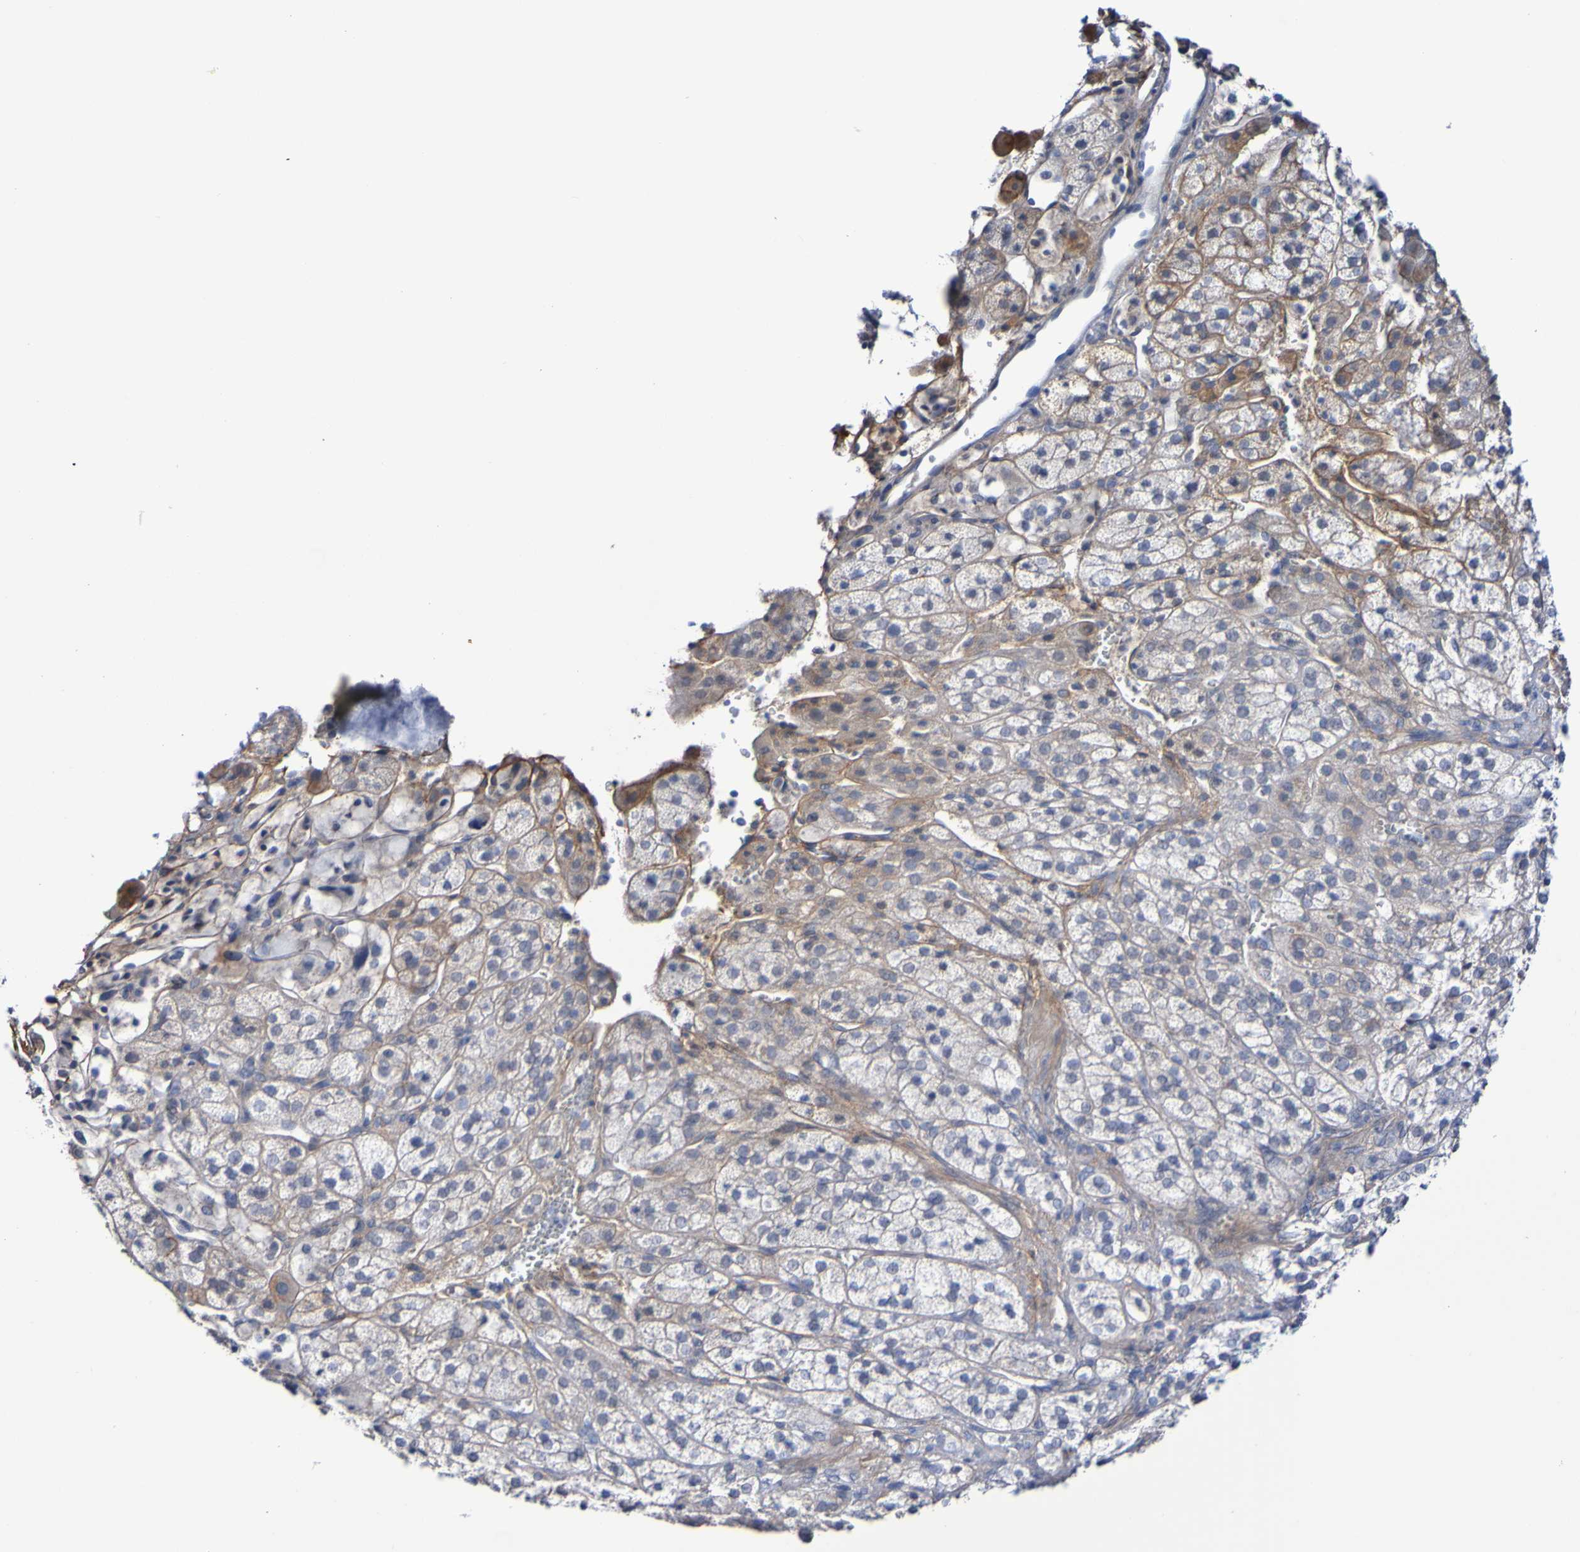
{"staining": {"intensity": "moderate", "quantity": "<25%", "location": "cytoplasmic/membranous"}, "tissue": "adrenal gland", "cell_type": "Glandular cells", "image_type": "normal", "snomed": [{"axis": "morphology", "description": "Normal tissue, NOS"}, {"axis": "topography", "description": "Adrenal gland"}], "caption": "Adrenal gland stained for a protein (brown) exhibits moderate cytoplasmic/membranous positive positivity in approximately <25% of glandular cells.", "gene": "SGCB", "patient": {"sex": "male", "age": 56}}